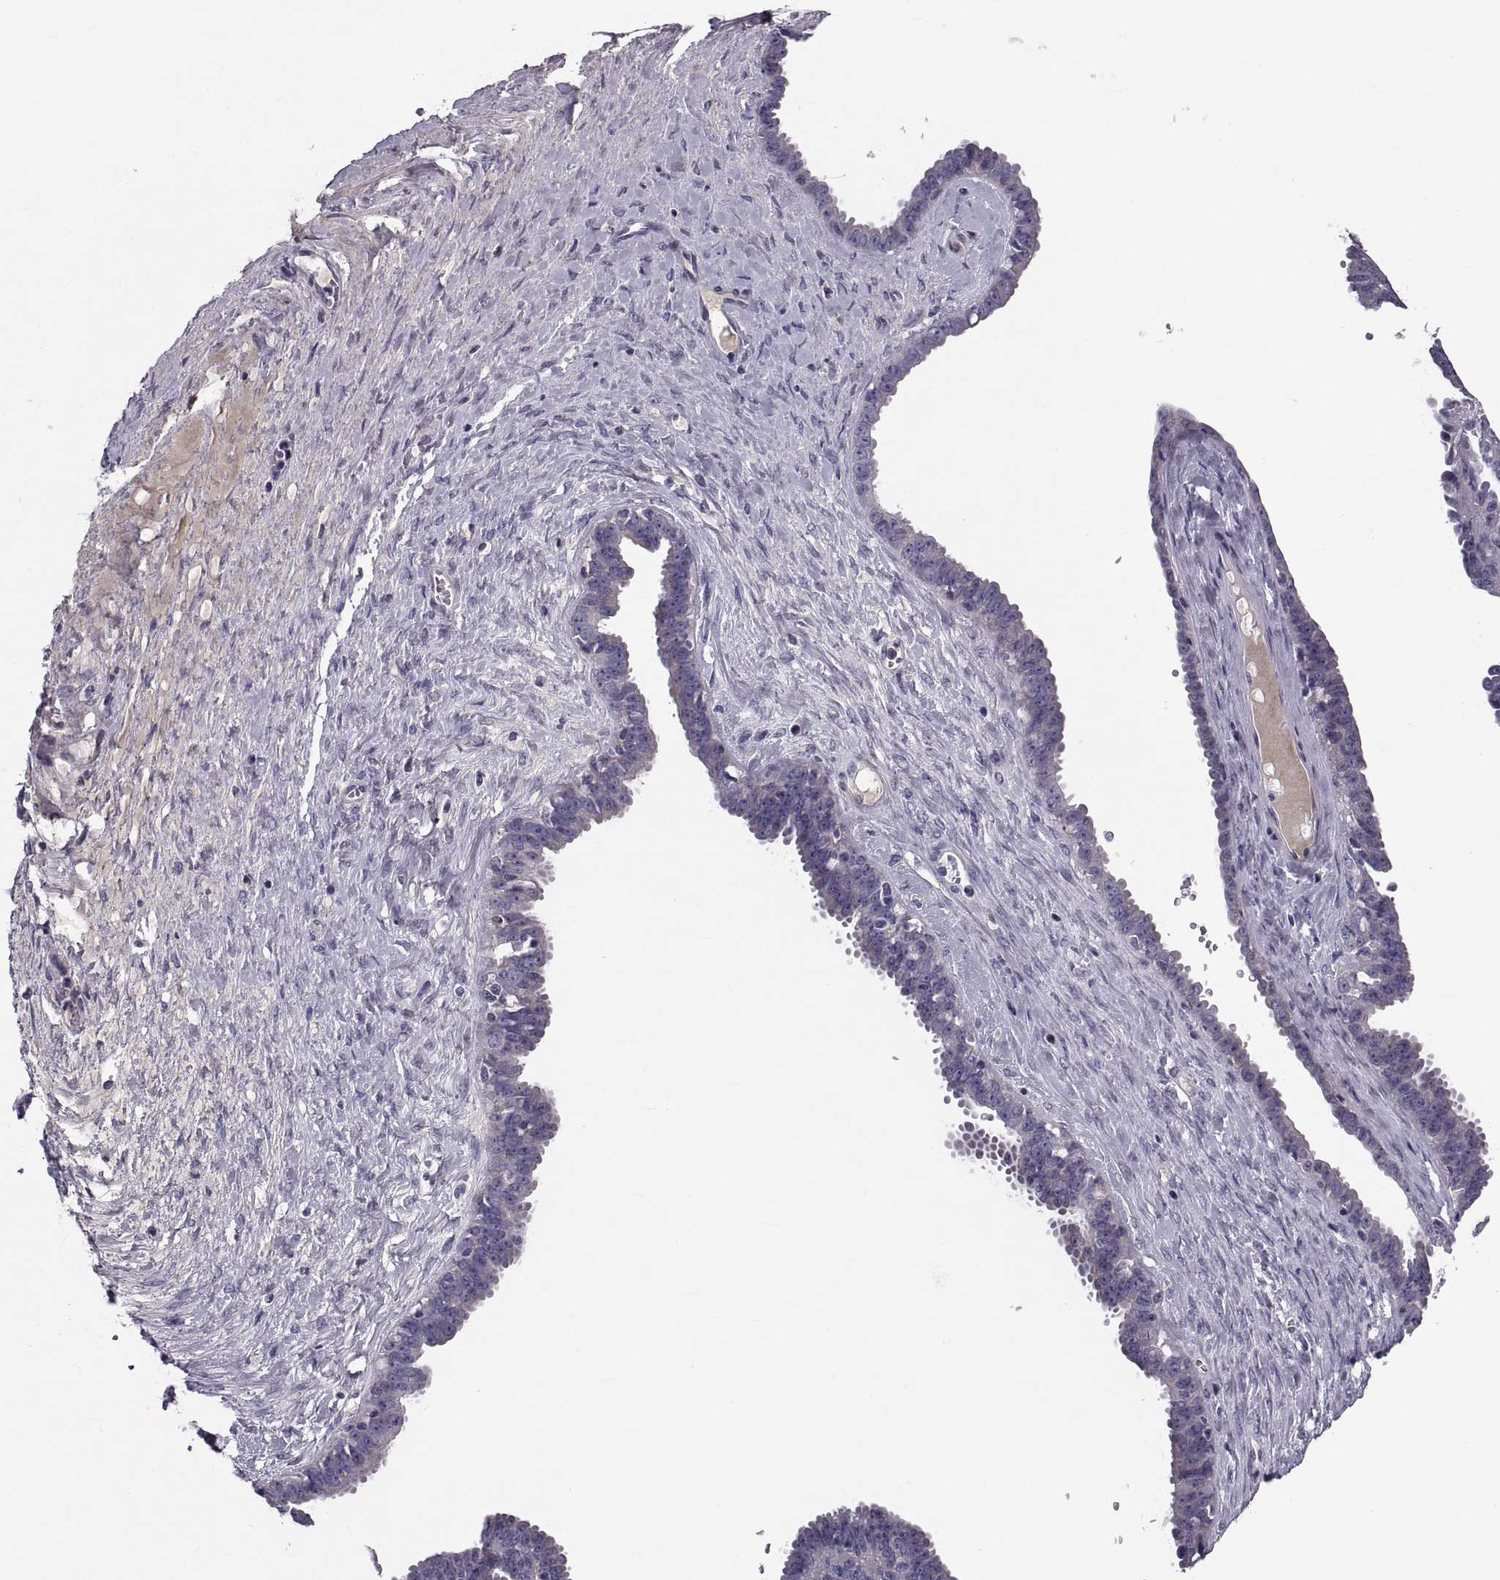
{"staining": {"intensity": "negative", "quantity": "none", "location": "none"}, "tissue": "ovarian cancer", "cell_type": "Tumor cells", "image_type": "cancer", "snomed": [{"axis": "morphology", "description": "Cystadenocarcinoma, serous, NOS"}, {"axis": "topography", "description": "Ovary"}], "caption": "A high-resolution image shows immunohistochemistry (IHC) staining of serous cystadenocarcinoma (ovarian), which demonstrates no significant staining in tumor cells. (Stains: DAB (3,3'-diaminobenzidine) IHC with hematoxylin counter stain, Microscopy: brightfield microscopy at high magnification).", "gene": "PDZRN4", "patient": {"sex": "female", "age": 71}}